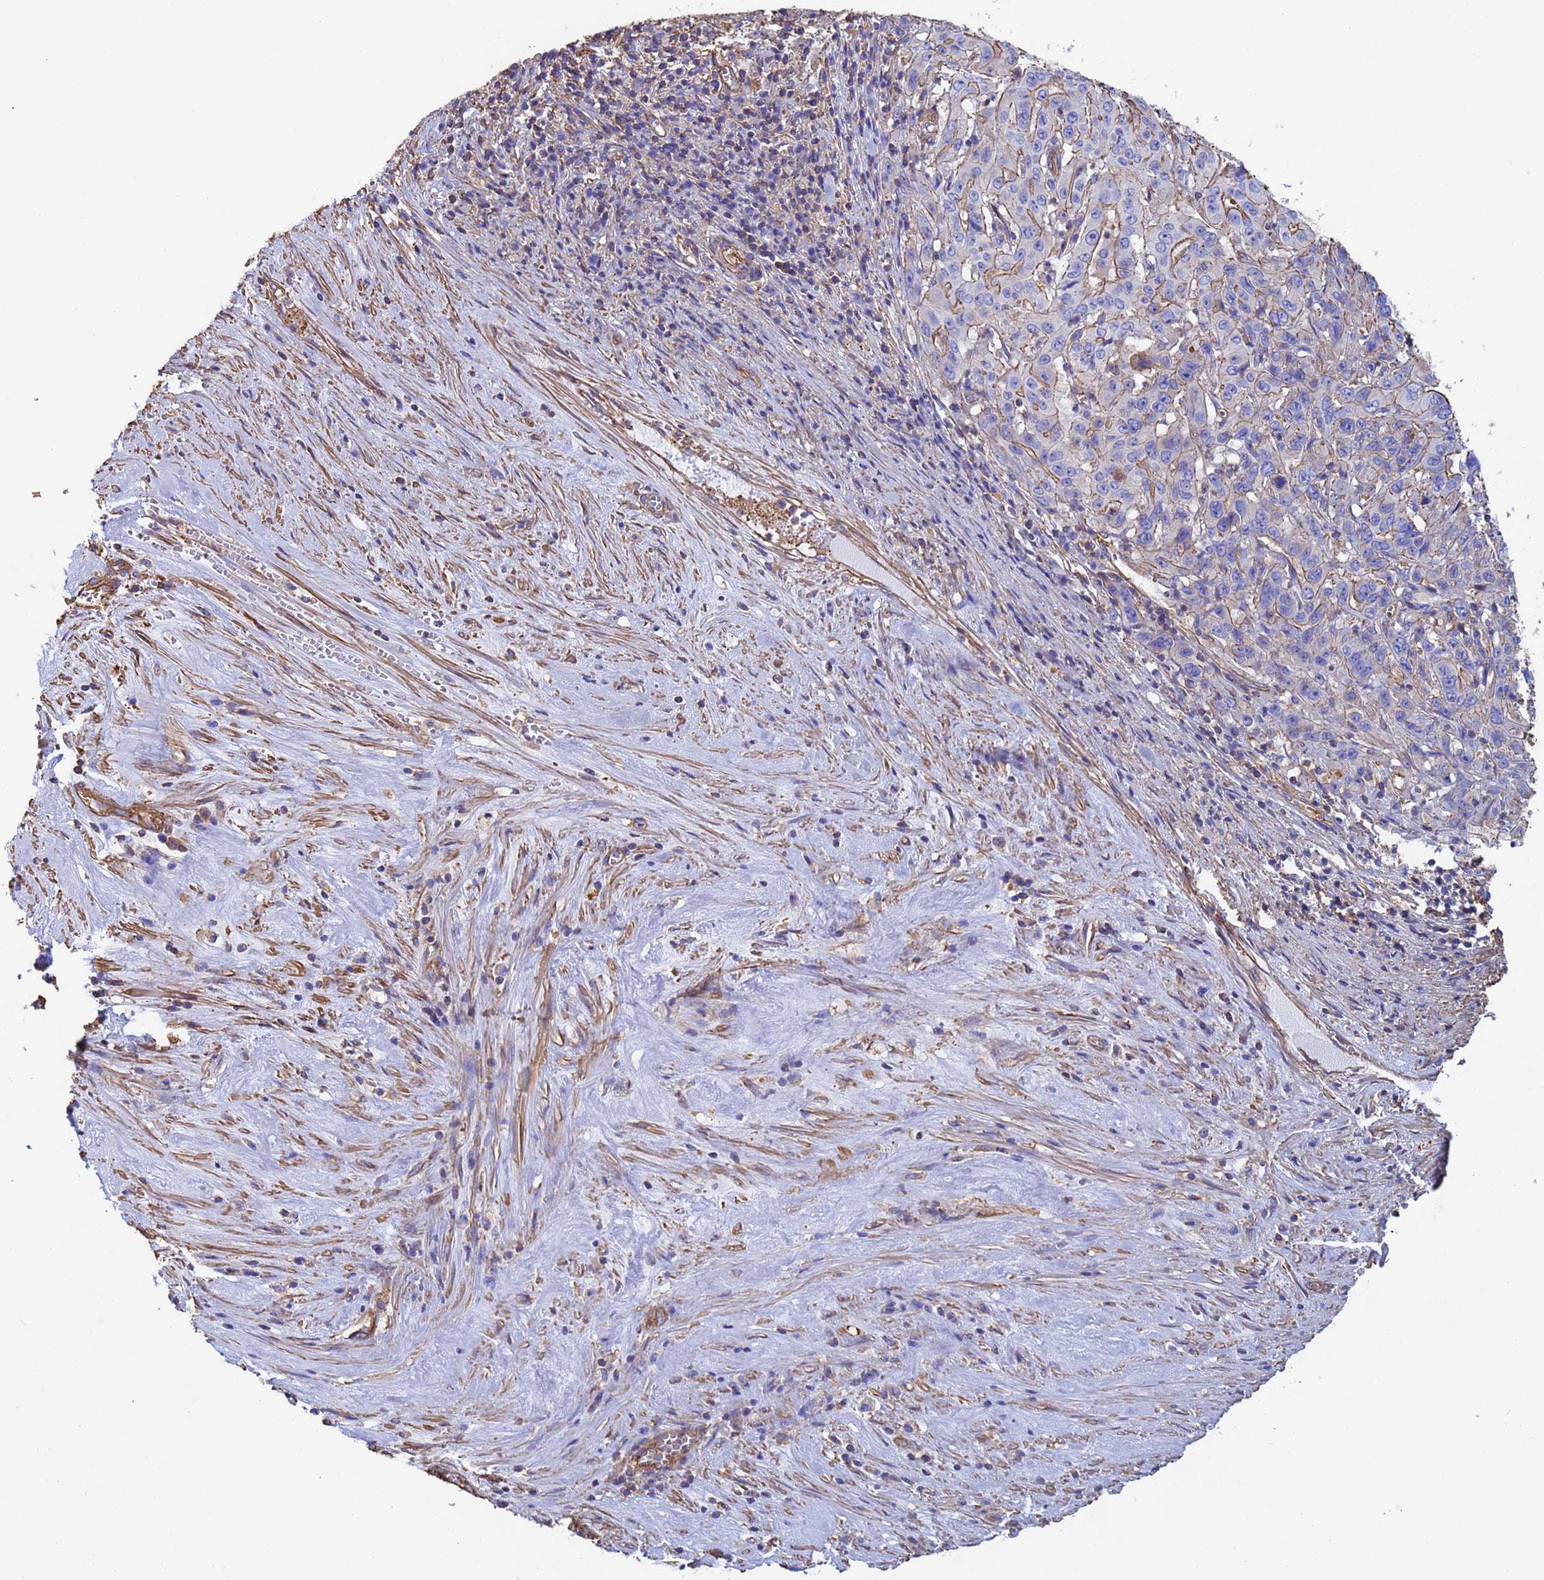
{"staining": {"intensity": "moderate", "quantity": "25%-75%", "location": "cytoplasmic/membranous"}, "tissue": "pancreatic cancer", "cell_type": "Tumor cells", "image_type": "cancer", "snomed": [{"axis": "morphology", "description": "Adenocarcinoma, NOS"}, {"axis": "topography", "description": "Pancreas"}], "caption": "Protein staining of pancreatic cancer tissue reveals moderate cytoplasmic/membranous positivity in about 25%-75% of tumor cells. (brown staining indicates protein expression, while blue staining denotes nuclei).", "gene": "MYL12A", "patient": {"sex": "male", "age": 63}}